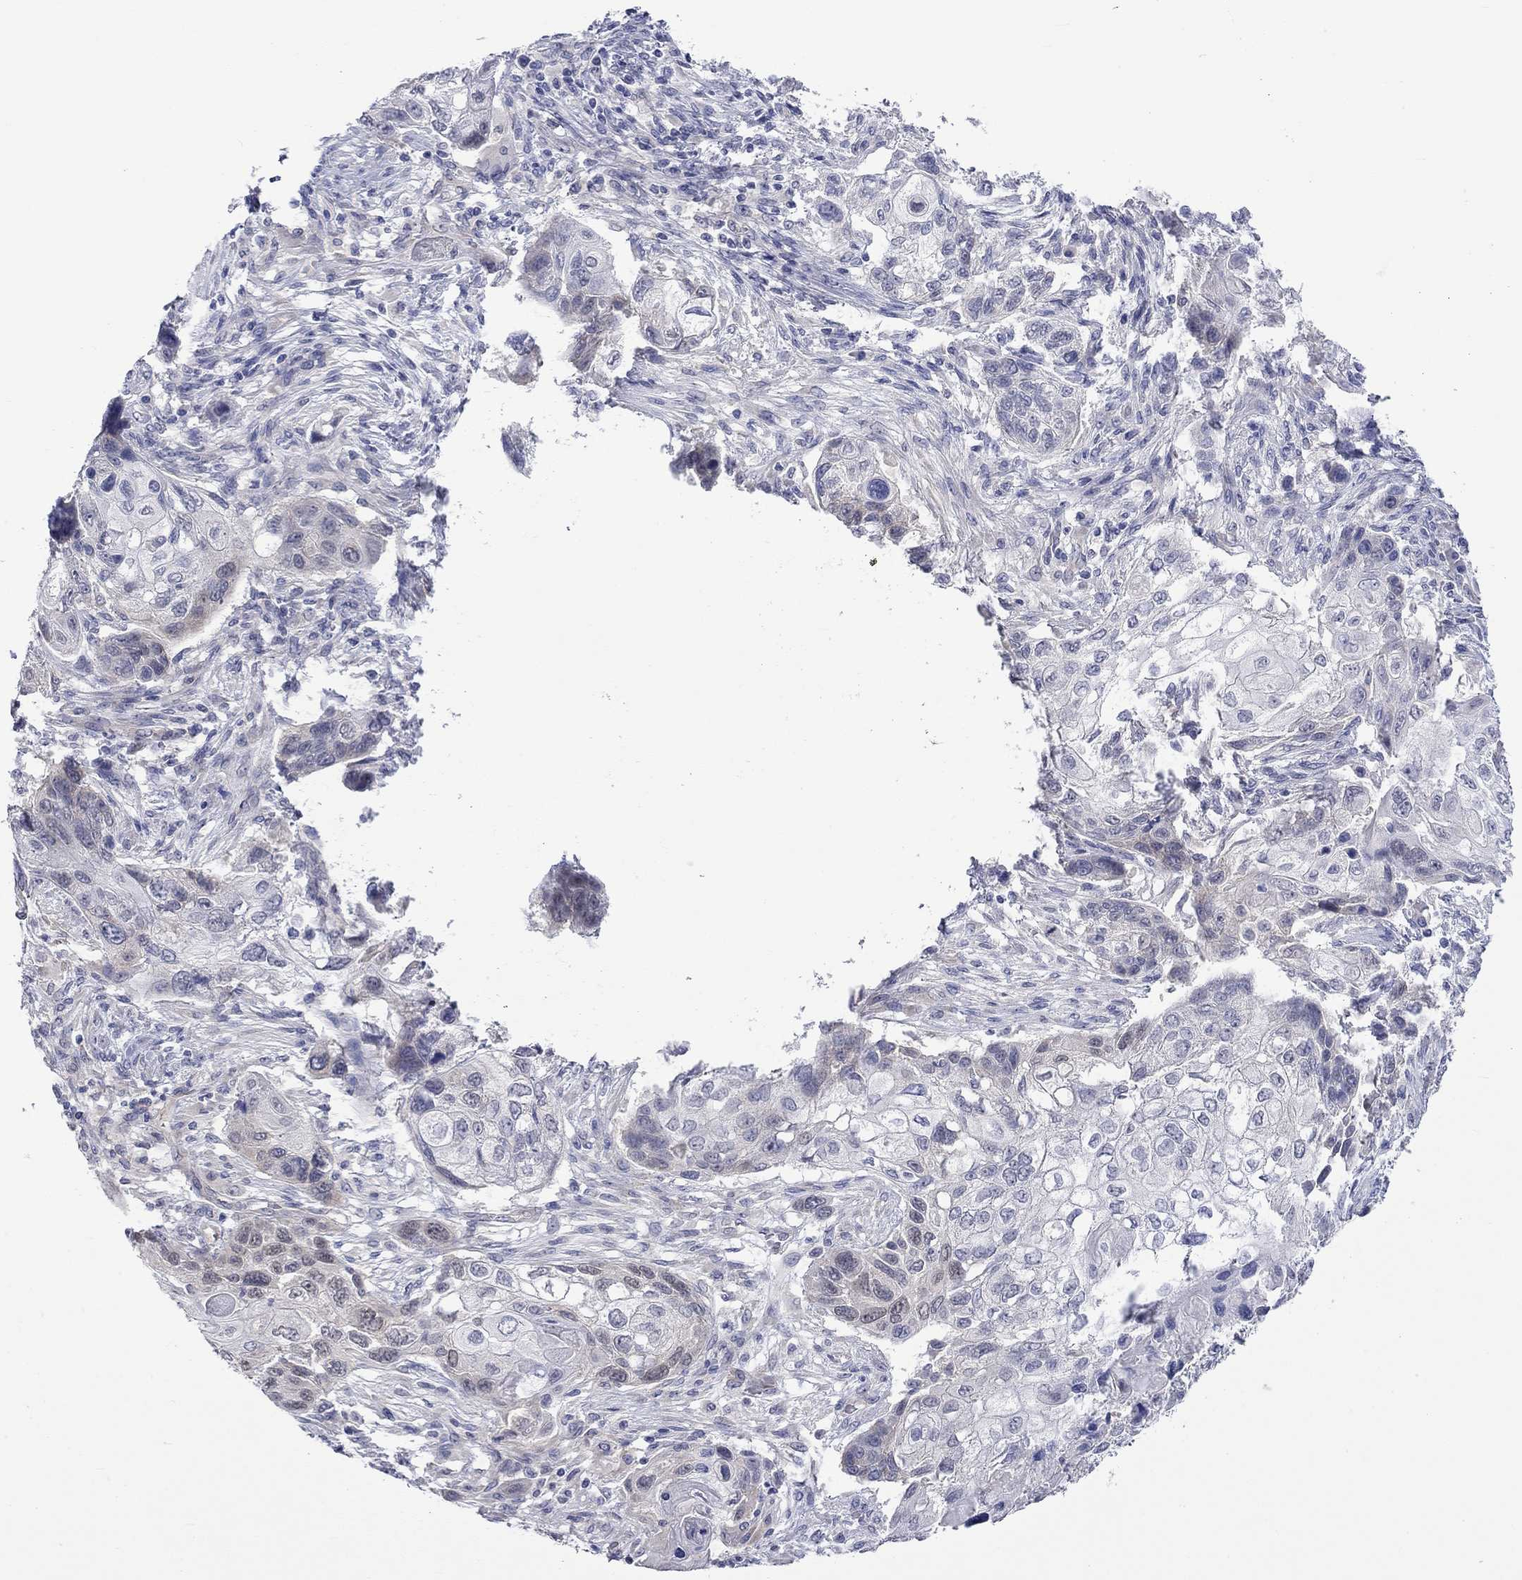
{"staining": {"intensity": "negative", "quantity": "none", "location": "none"}, "tissue": "lung cancer", "cell_type": "Tumor cells", "image_type": "cancer", "snomed": [{"axis": "morphology", "description": "Normal tissue, NOS"}, {"axis": "morphology", "description": "Squamous cell carcinoma, NOS"}, {"axis": "topography", "description": "Bronchus"}, {"axis": "topography", "description": "Lung"}], "caption": "Immunohistochemical staining of human lung cancer shows no significant staining in tumor cells.", "gene": "CERS1", "patient": {"sex": "male", "age": 69}}